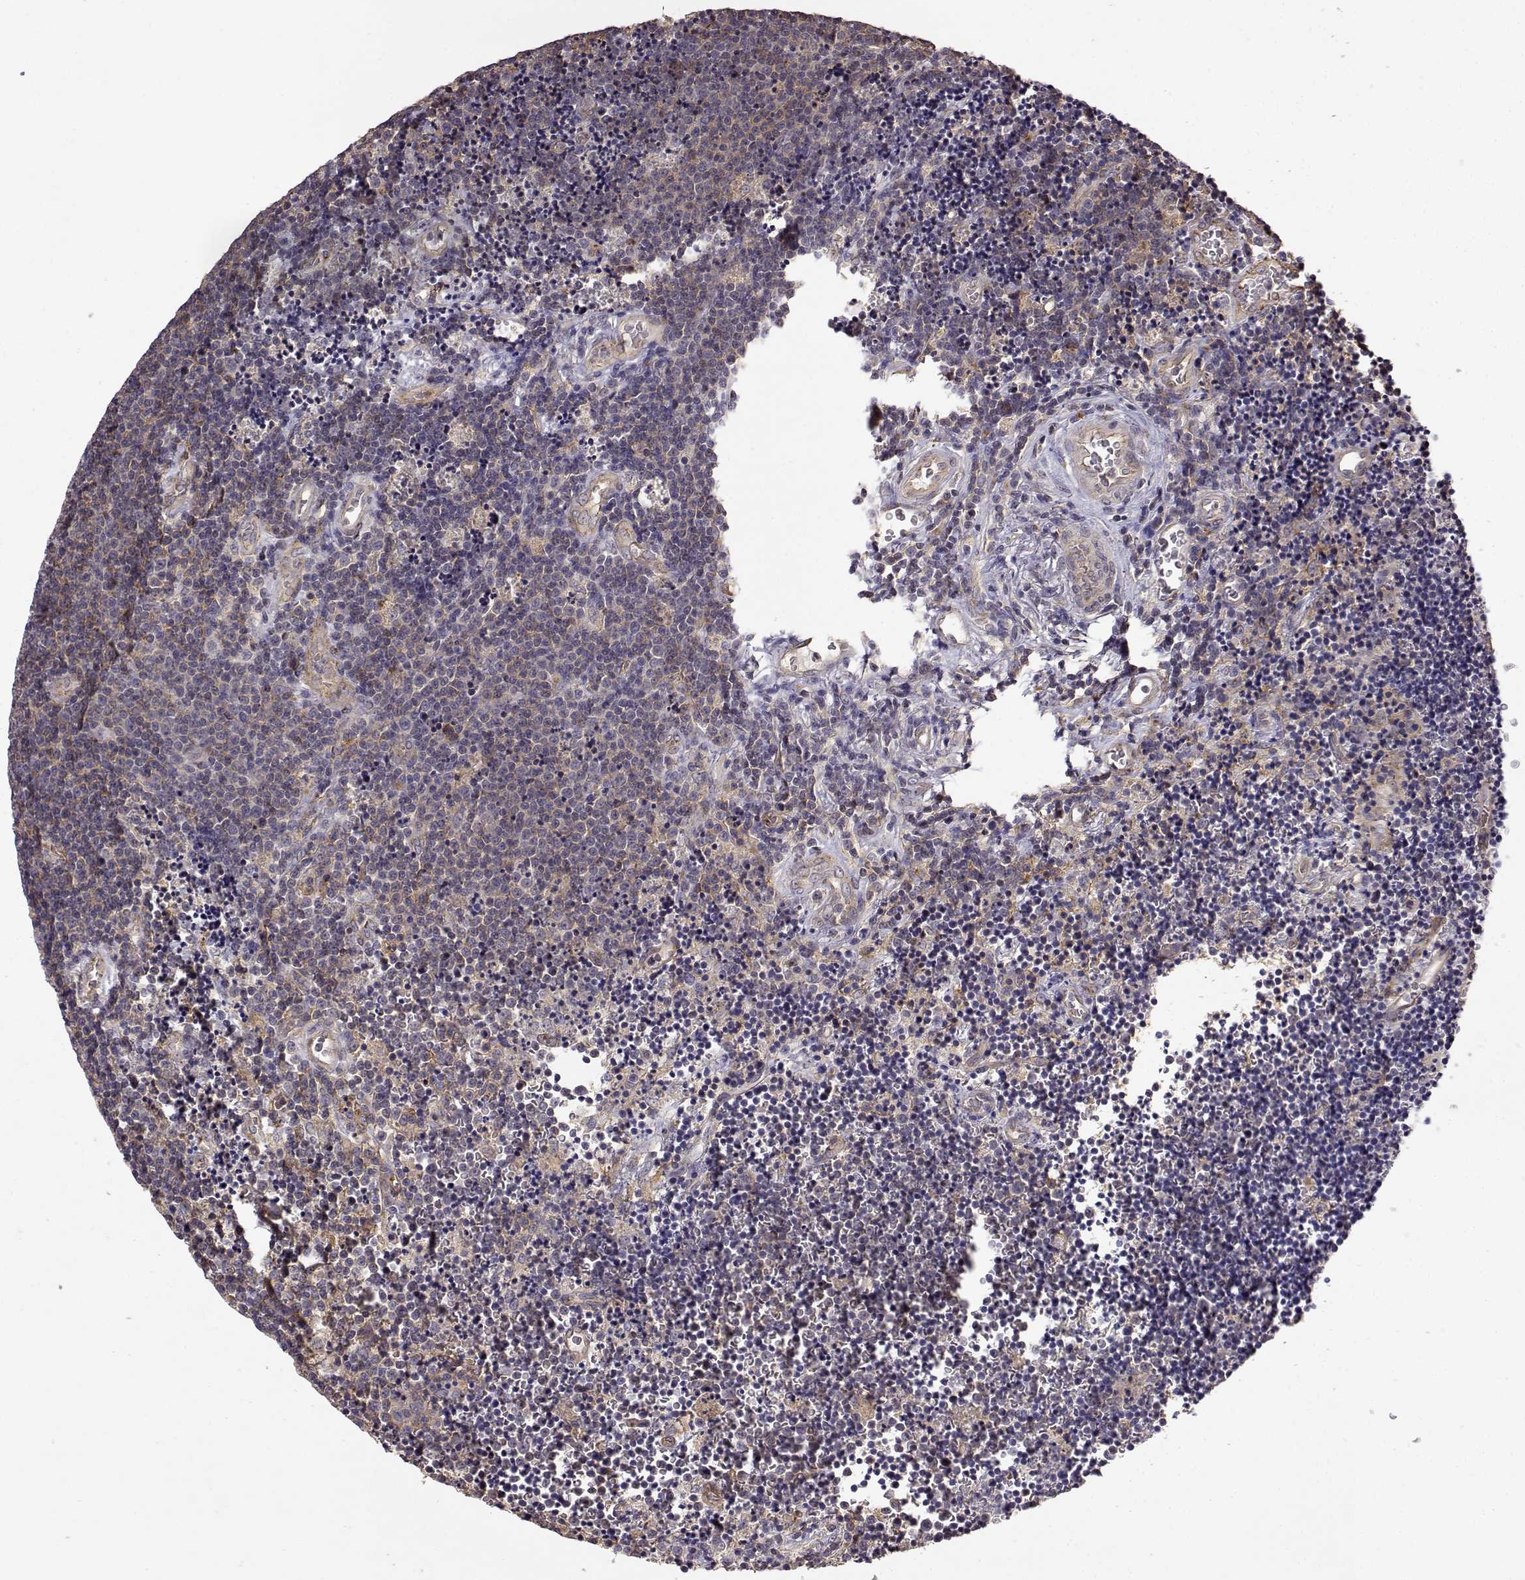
{"staining": {"intensity": "negative", "quantity": "none", "location": "none"}, "tissue": "lymphoma", "cell_type": "Tumor cells", "image_type": "cancer", "snomed": [{"axis": "morphology", "description": "Malignant lymphoma, non-Hodgkin's type, Low grade"}, {"axis": "topography", "description": "Brain"}], "caption": "The histopathology image exhibits no staining of tumor cells in lymphoma. Brightfield microscopy of IHC stained with DAB (3,3'-diaminobenzidine) (brown) and hematoxylin (blue), captured at high magnification.", "gene": "IFITM1", "patient": {"sex": "female", "age": 66}}